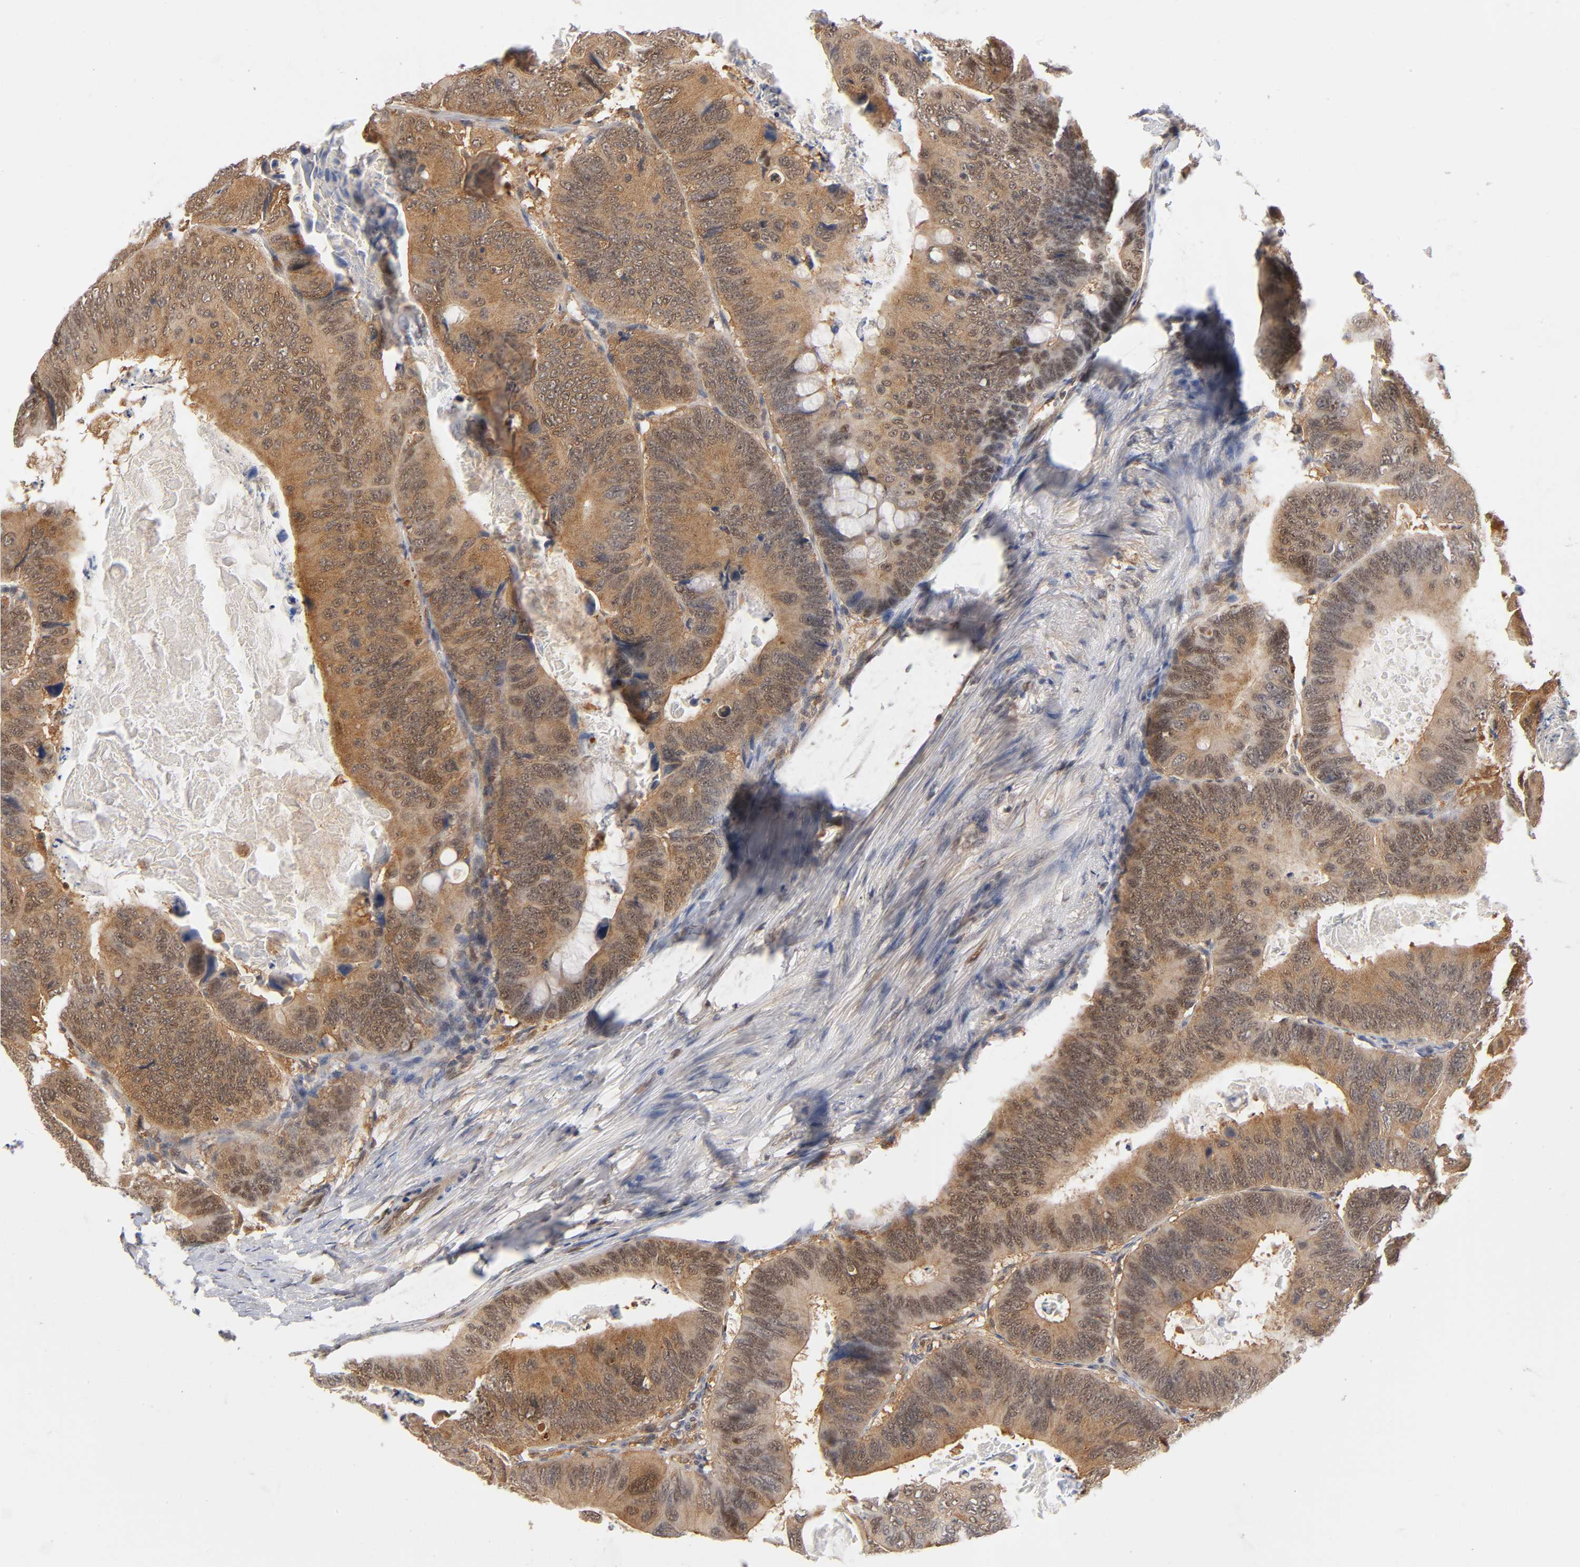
{"staining": {"intensity": "strong", "quantity": "25%-75%", "location": "cytoplasmic/membranous"}, "tissue": "colorectal cancer", "cell_type": "Tumor cells", "image_type": "cancer", "snomed": [{"axis": "morphology", "description": "Adenocarcinoma, NOS"}, {"axis": "topography", "description": "Colon"}], "caption": "Adenocarcinoma (colorectal) stained for a protein (brown) exhibits strong cytoplasmic/membranous positive staining in about 25%-75% of tumor cells.", "gene": "DFFB", "patient": {"sex": "female", "age": 55}}